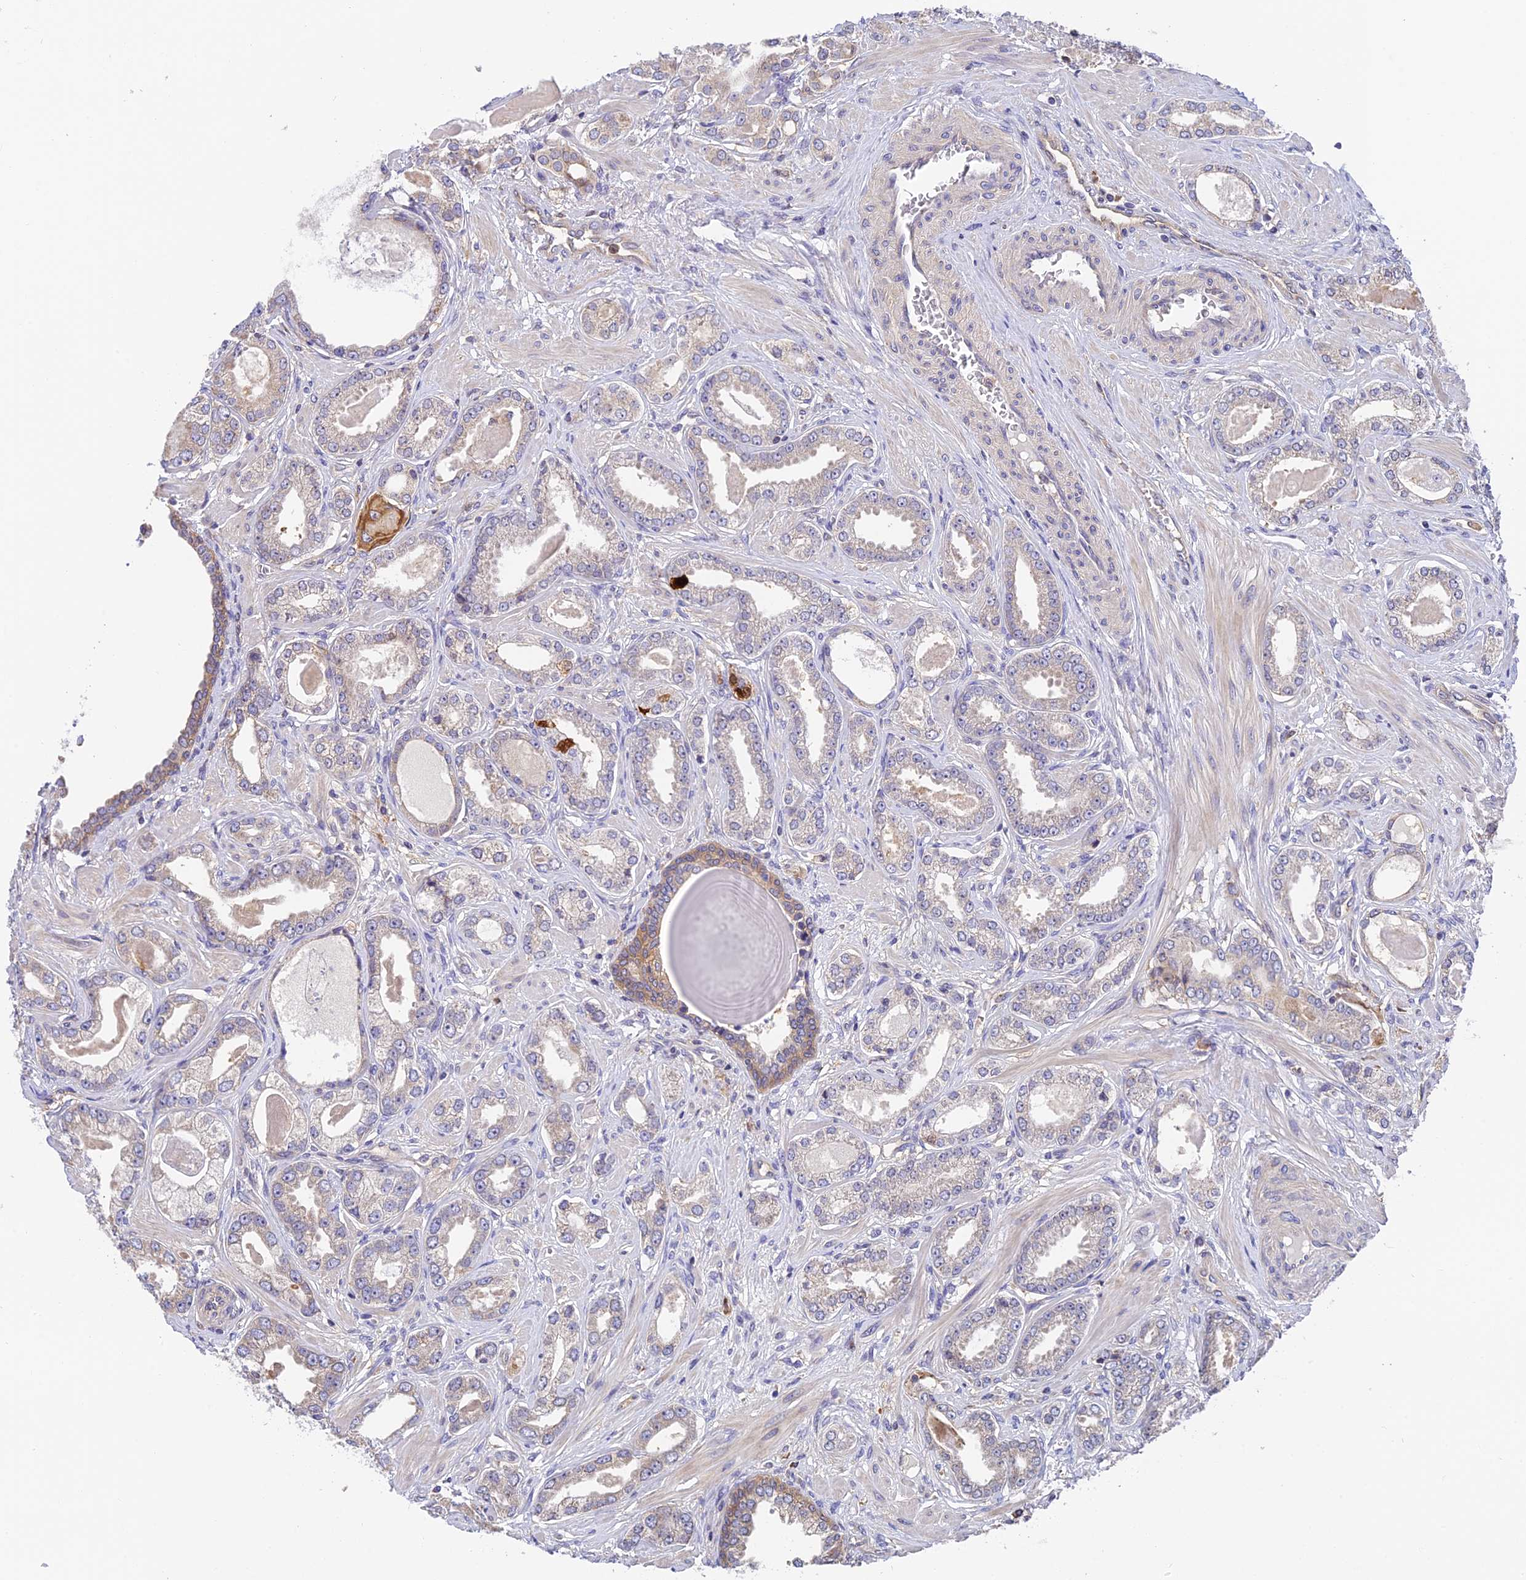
{"staining": {"intensity": "negative", "quantity": "none", "location": "none"}, "tissue": "prostate cancer", "cell_type": "Tumor cells", "image_type": "cancer", "snomed": [{"axis": "morphology", "description": "Adenocarcinoma, Low grade"}, {"axis": "topography", "description": "Prostate"}], "caption": "Protein analysis of prostate cancer (adenocarcinoma (low-grade)) exhibits no significant expression in tumor cells. (DAB immunohistochemistry with hematoxylin counter stain).", "gene": "IPO5", "patient": {"sex": "male", "age": 64}}